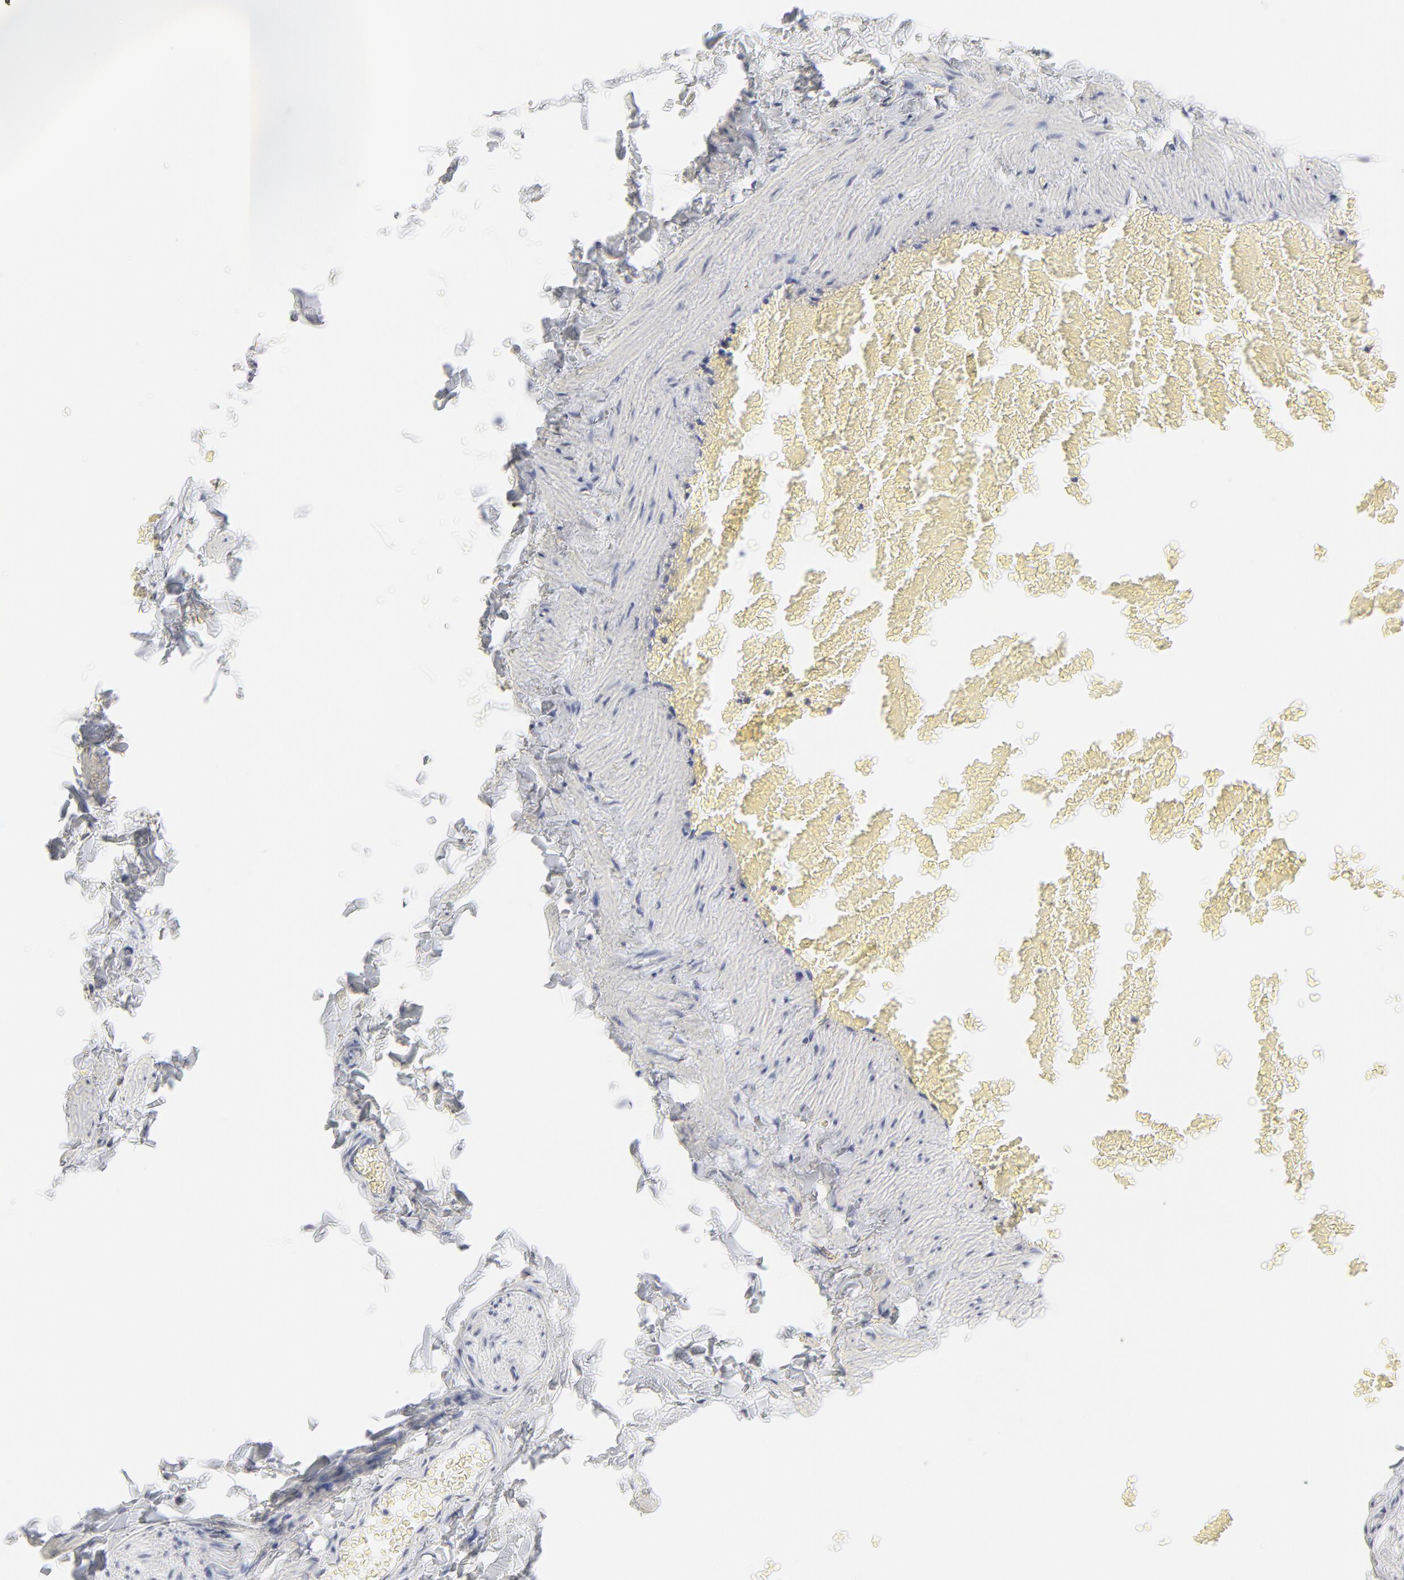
{"staining": {"intensity": "negative", "quantity": "none", "location": "none"}, "tissue": "adipose tissue", "cell_type": "Adipocytes", "image_type": "normal", "snomed": [{"axis": "morphology", "description": "Normal tissue, NOS"}, {"axis": "topography", "description": "Vascular tissue"}], "caption": "DAB (3,3'-diaminobenzidine) immunohistochemical staining of unremarkable human adipose tissue demonstrates no significant staining in adipocytes.", "gene": "ELF3", "patient": {"sex": "male", "age": 41}}